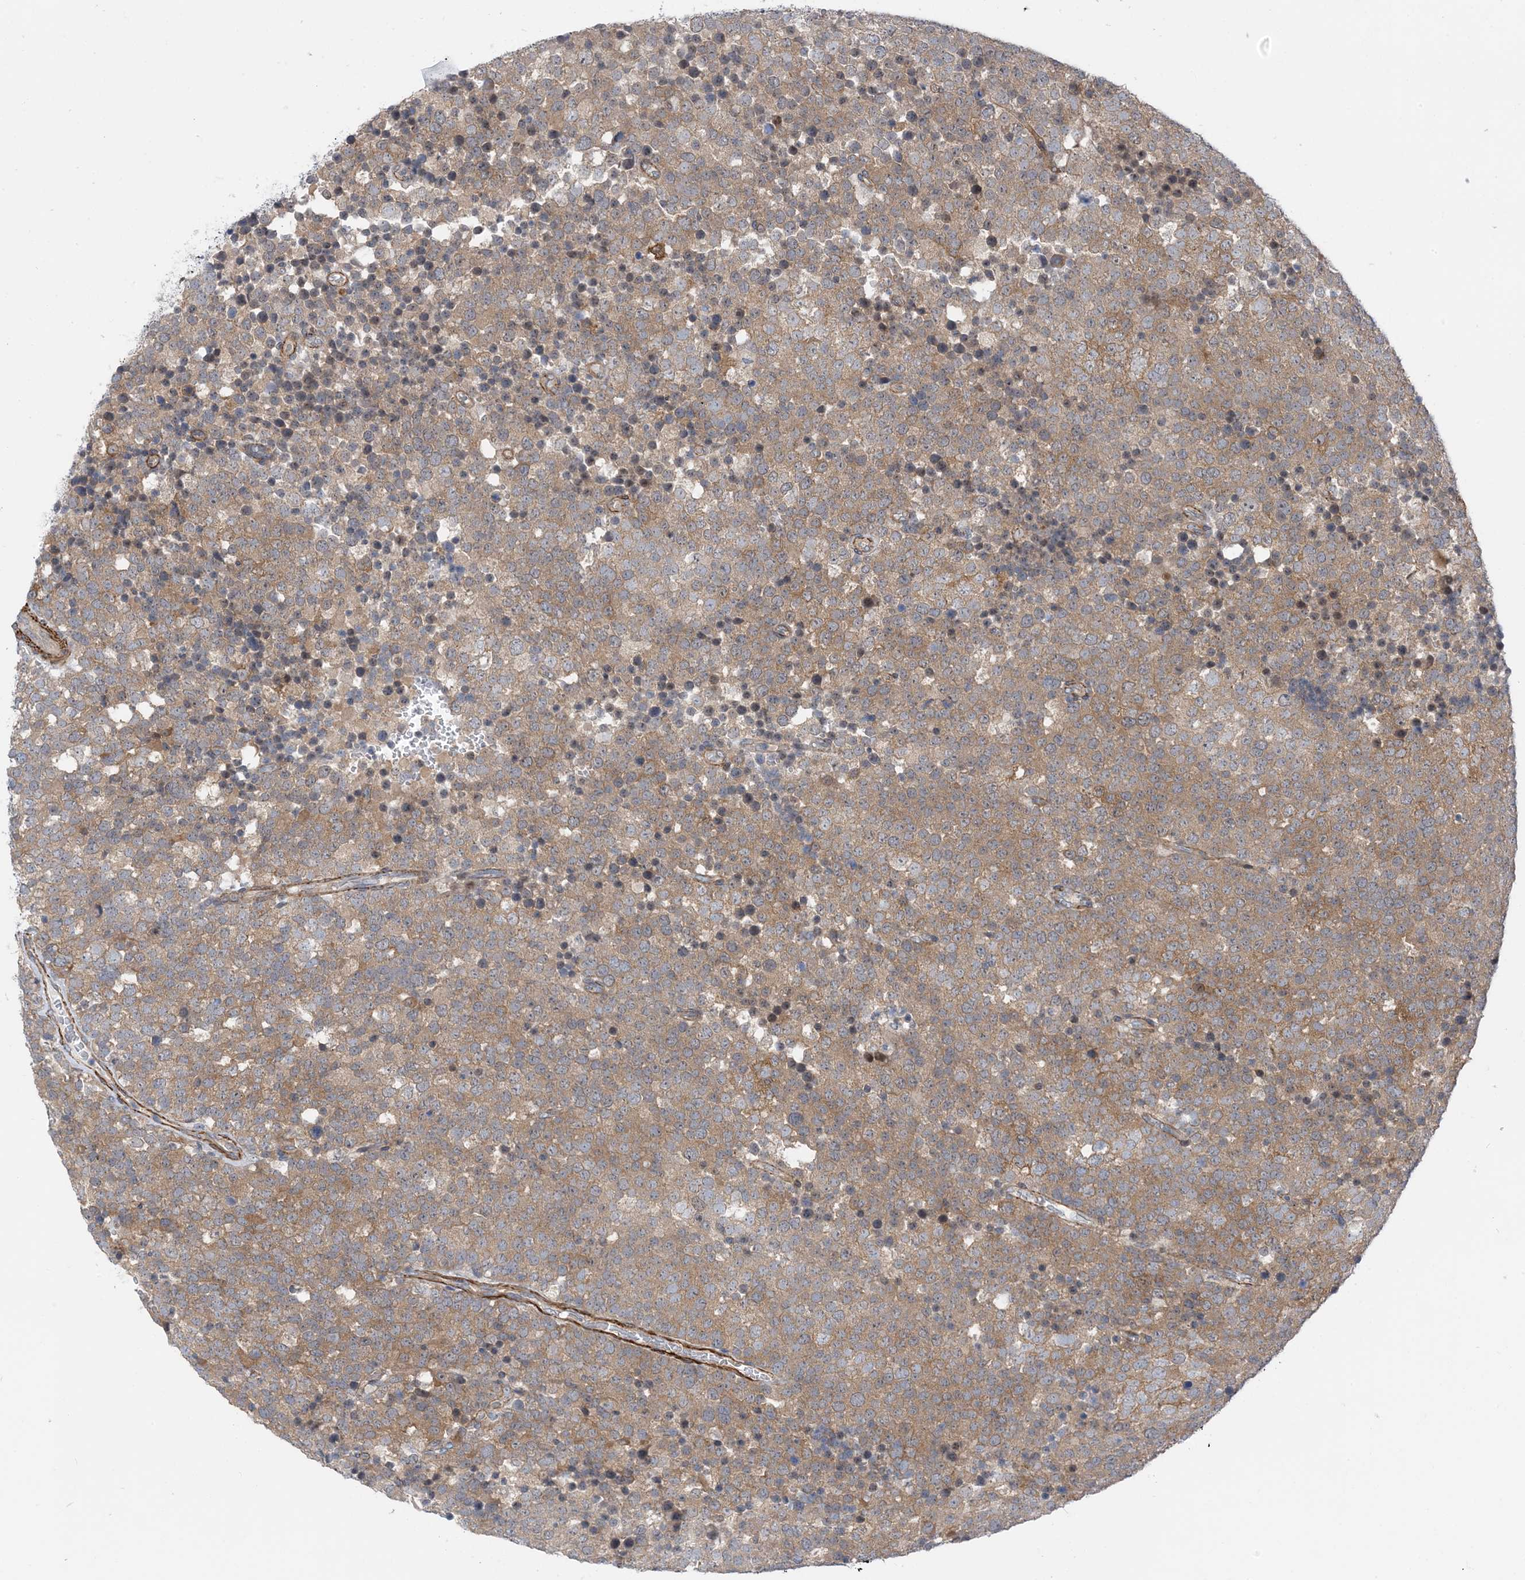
{"staining": {"intensity": "moderate", "quantity": "25%-75%", "location": "cytoplasmic/membranous"}, "tissue": "testis cancer", "cell_type": "Tumor cells", "image_type": "cancer", "snomed": [{"axis": "morphology", "description": "Seminoma, NOS"}, {"axis": "topography", "description": "Testis"}], "caption": "Testis seminoma stained for a protein (brown) demonstrates moderate cytoplasmic/membranous positive positivity in approximately 25%-75% of tumor cells.", "gene": "PLEKHA3", "patient": {"sex": "male", "age": 71}}